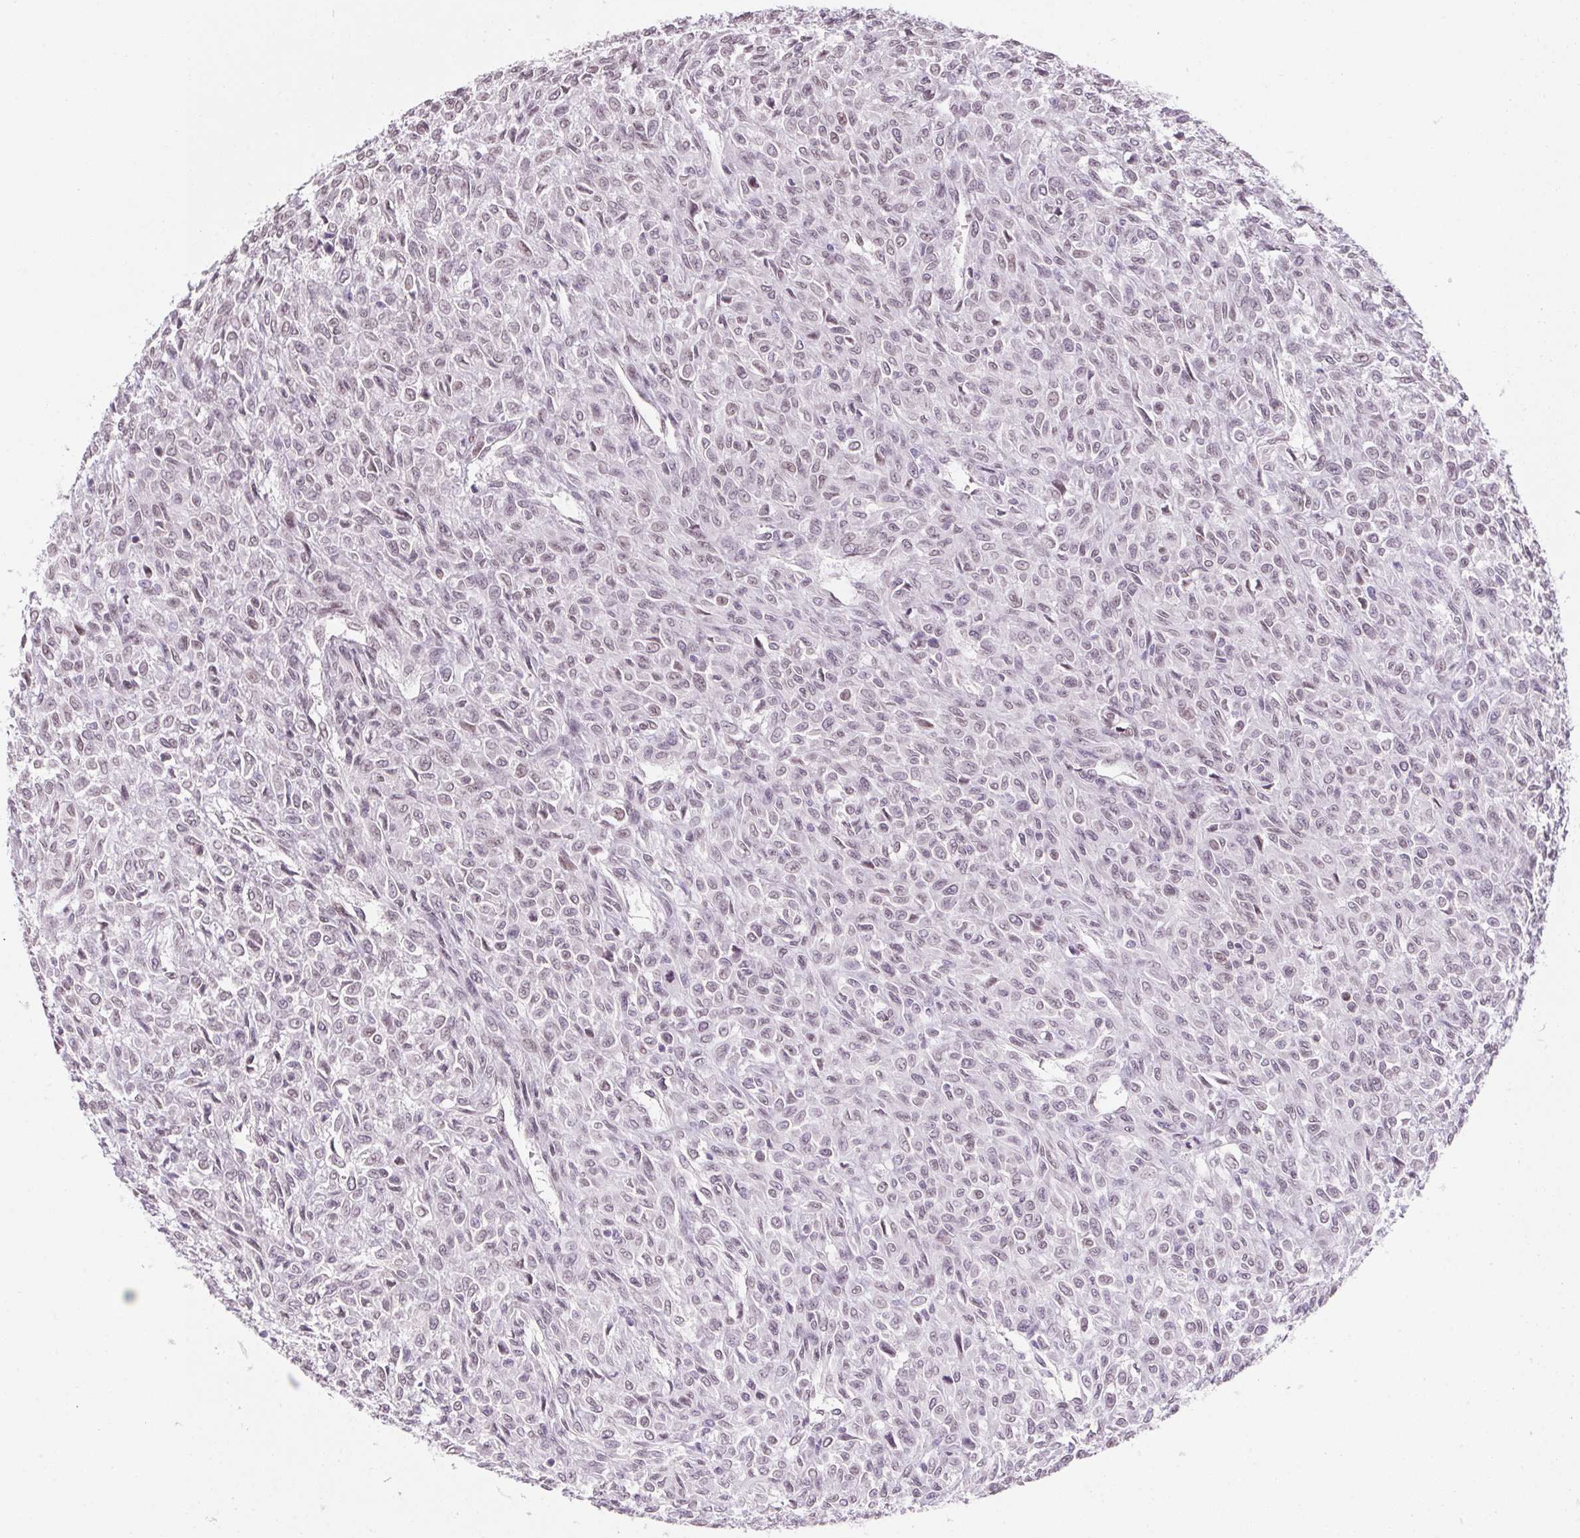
{"staining": {"intensity": "weak", "quantity": "25%-75%", "location": "nuclear"}, "tissue": "renal cancer", "cell_type": "Tumor cells", "image_type": "cancer", "snomed": [{"axis": "morphology", "description": "Adenocarcinoma, NOS"}, {"axis": "topography", "description": "Kidney"}], "caption": "Renal cancer stained for a protein (brown) displays weak nuclear positive staining in approximately 25%-75% of tumor cells.", "gene": "KCNQ2", "patient": {"sex": "male", "age": 58}}